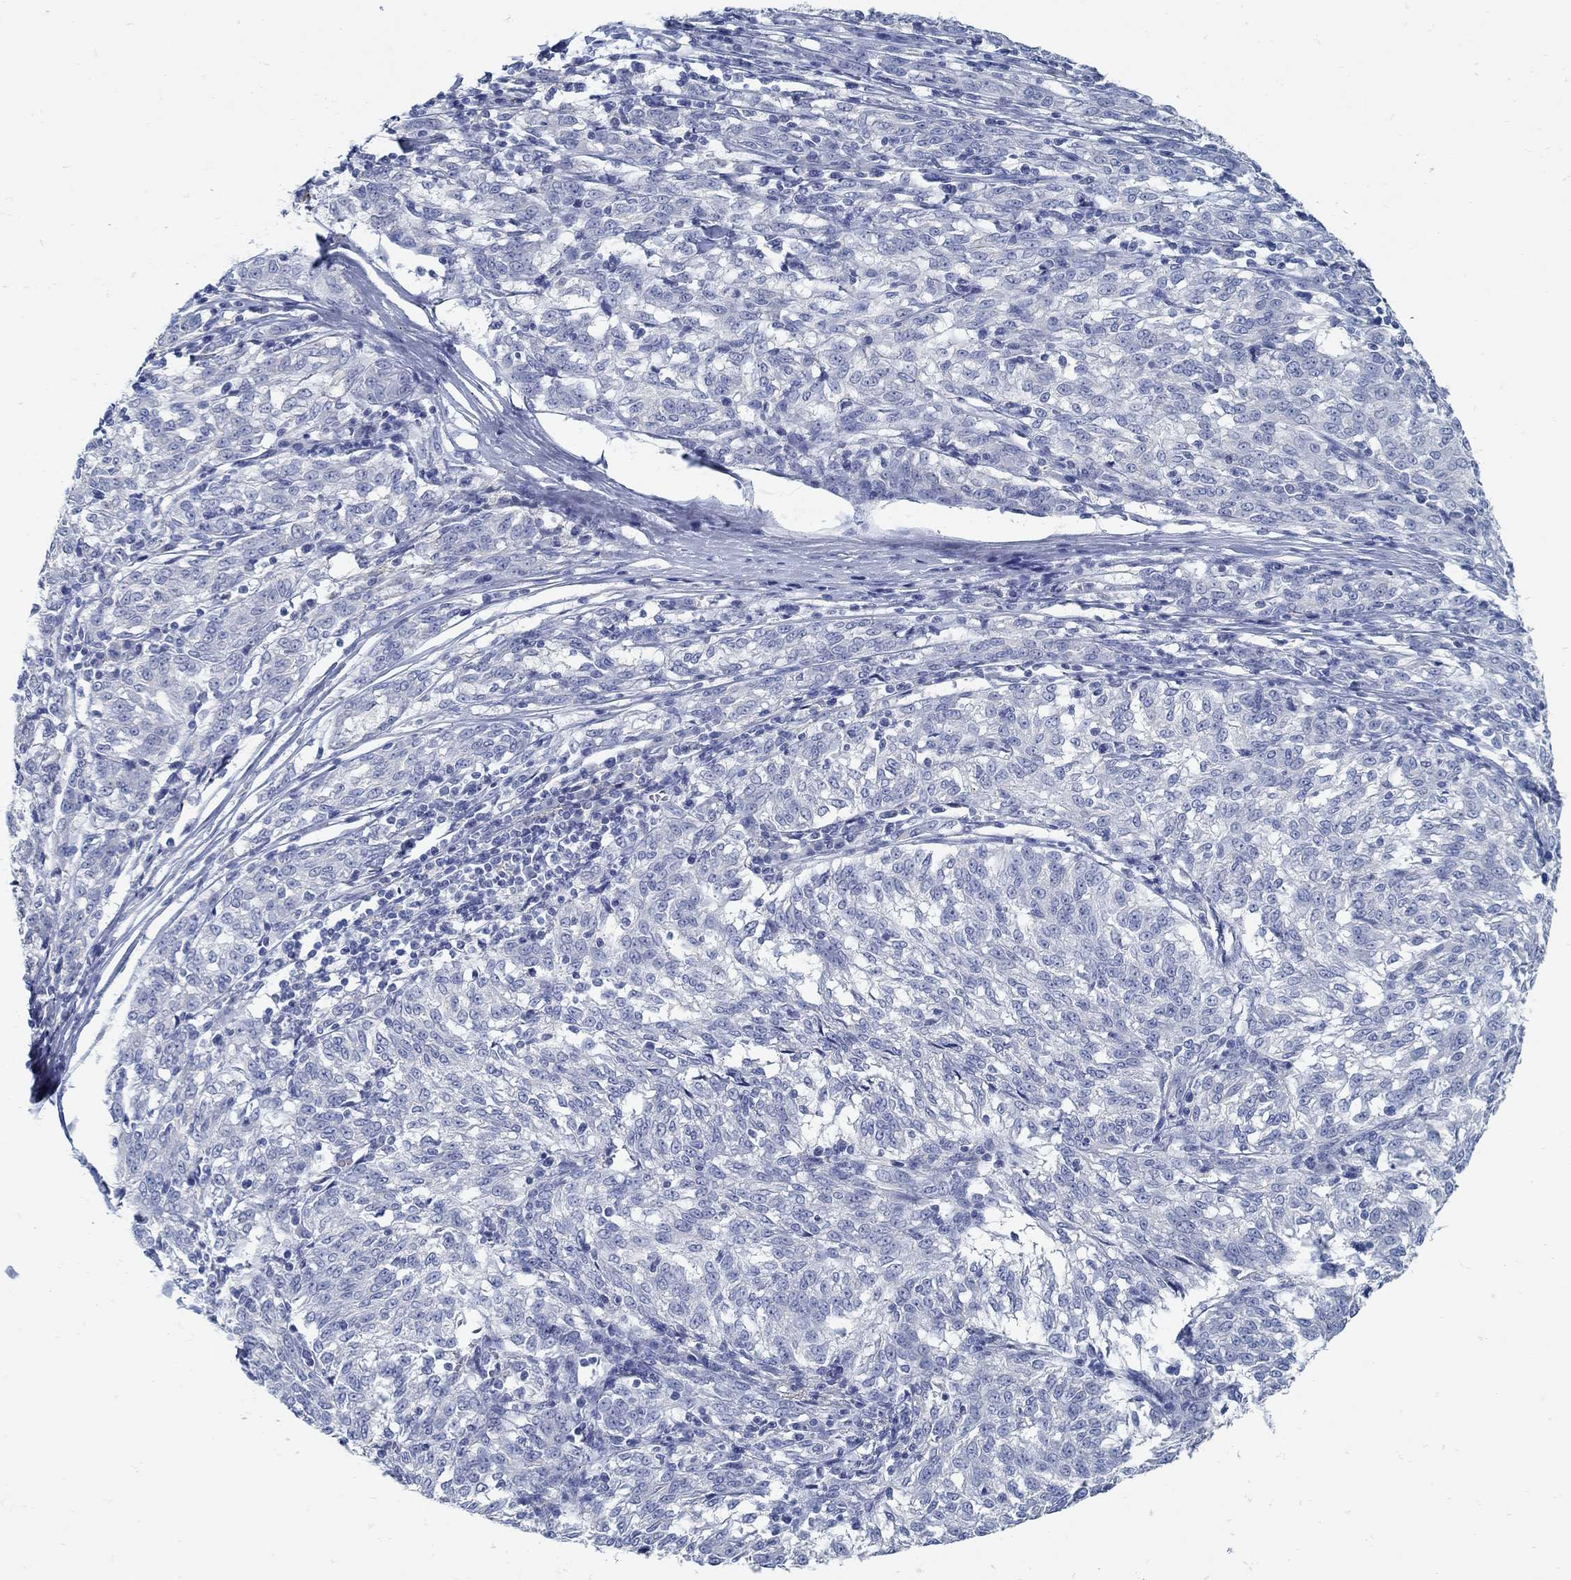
{"staining": {"intensity": "negative", "quantity": "none", "location": "none"}, "tissue": "melanoma", "cell_type": "Tumor cells", "image_type": "cancer", "snomed": [{"axis": "morphology", "description": "Malignant melanoma, NOS"}, {"axis": "topography", "description": "Skin"}], "caption": "A histopathology image of melanoma stained for a protein demonstrates no brown staining in tumor cells.", "gene": "ZFAND4", "patient": {"sex": "female", "age": 72}}